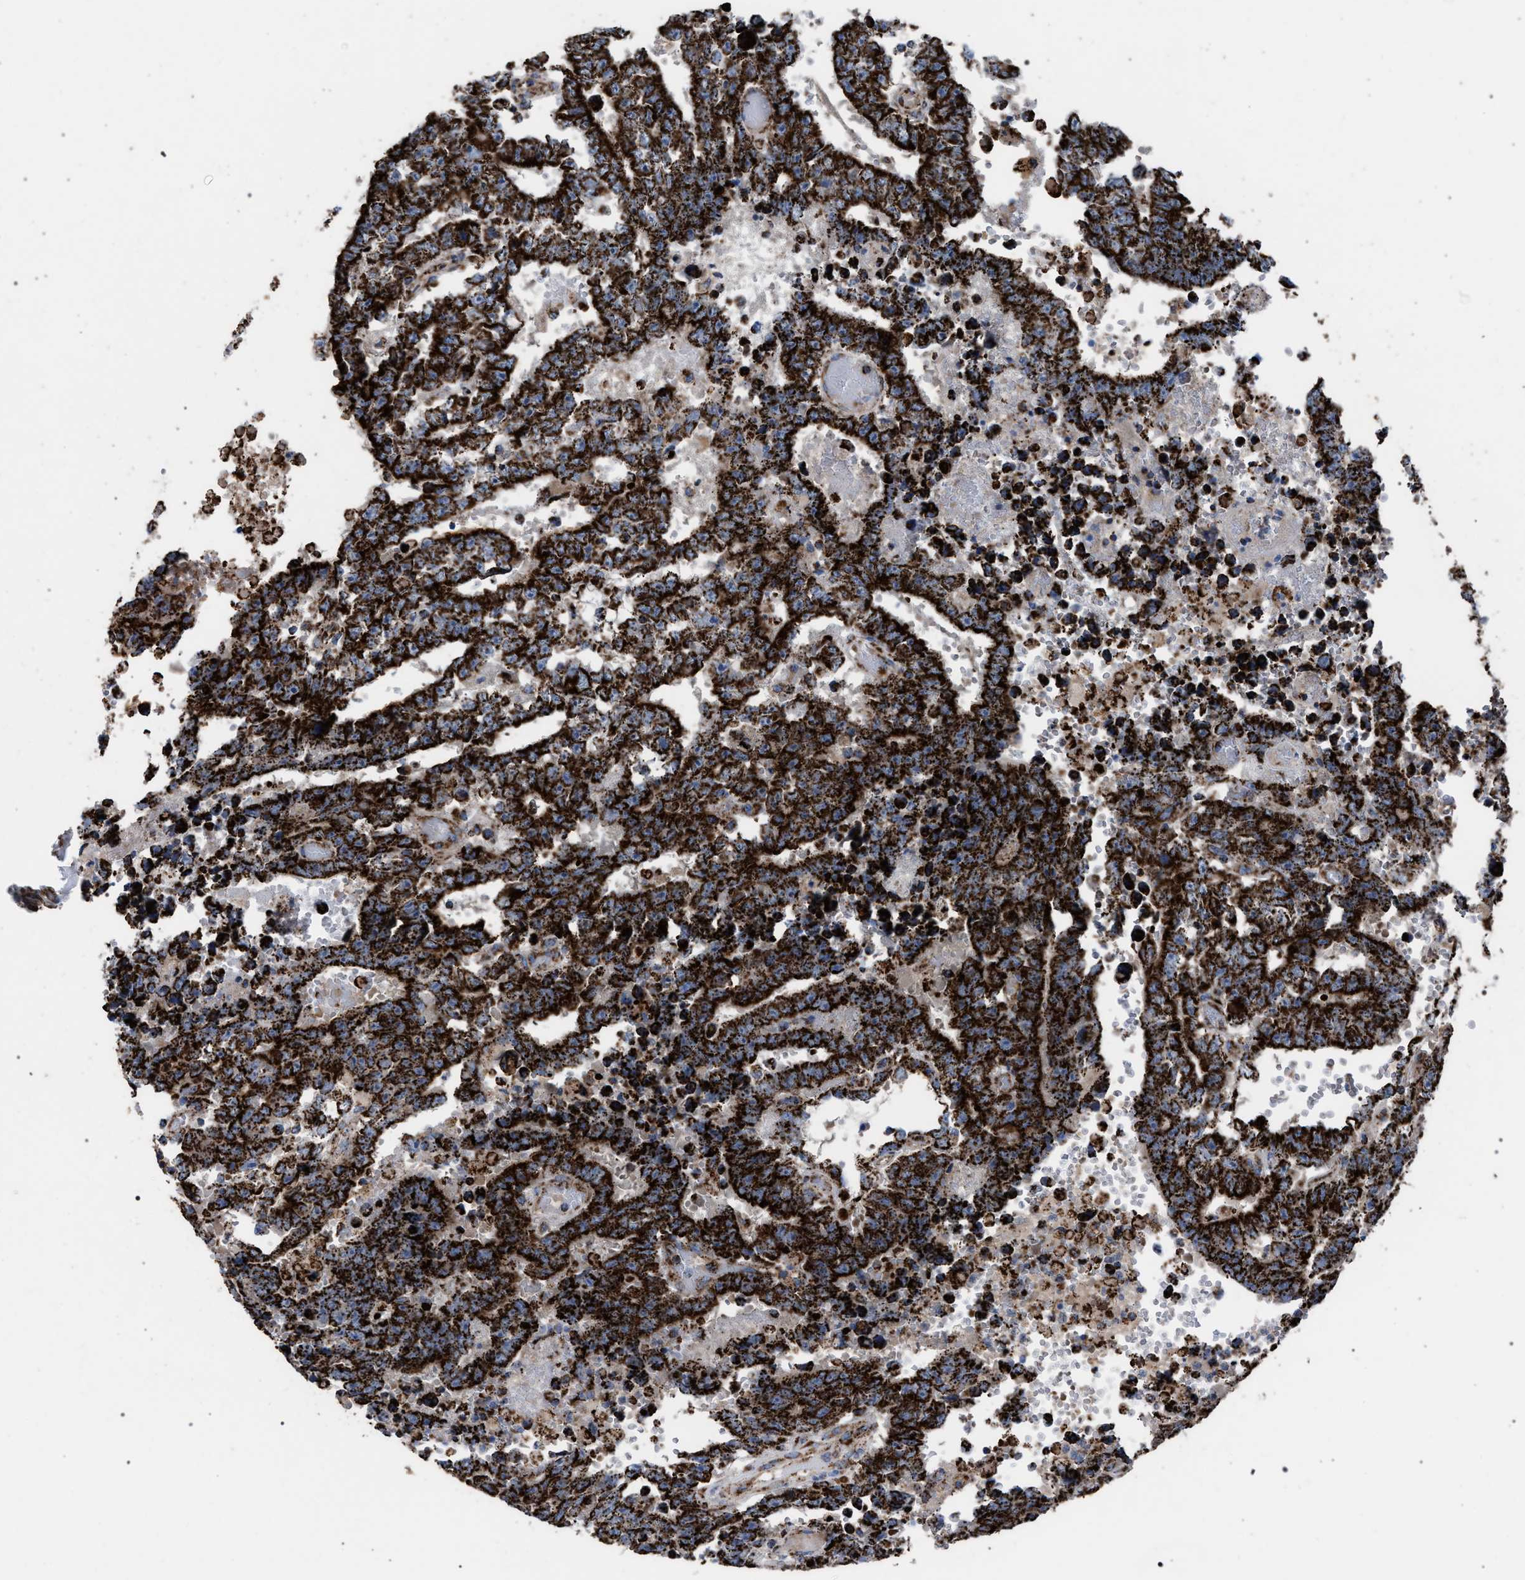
{"staining": {"intensity": "strong", "quantity": ">75%", "location": "cytoplasmic/membranous"}, "tissue": "testis cancer", "cell_type": "Tumor cells", "image_type": "cancer", "snomed": [{"axis": "morphology", "description": "Carcinoma, Embryonal, NOS"}, {"axis": "topography", "description": "Testis"}], "caption": "DAB immunohistochemical staining of testis embryonal carcinoma reveals strong cytoplasmic/membranous protein positivity in approximately >75% of tumor cells.", "gene": "VPS13A", "patient": {"sex": "male", "age": 25}}